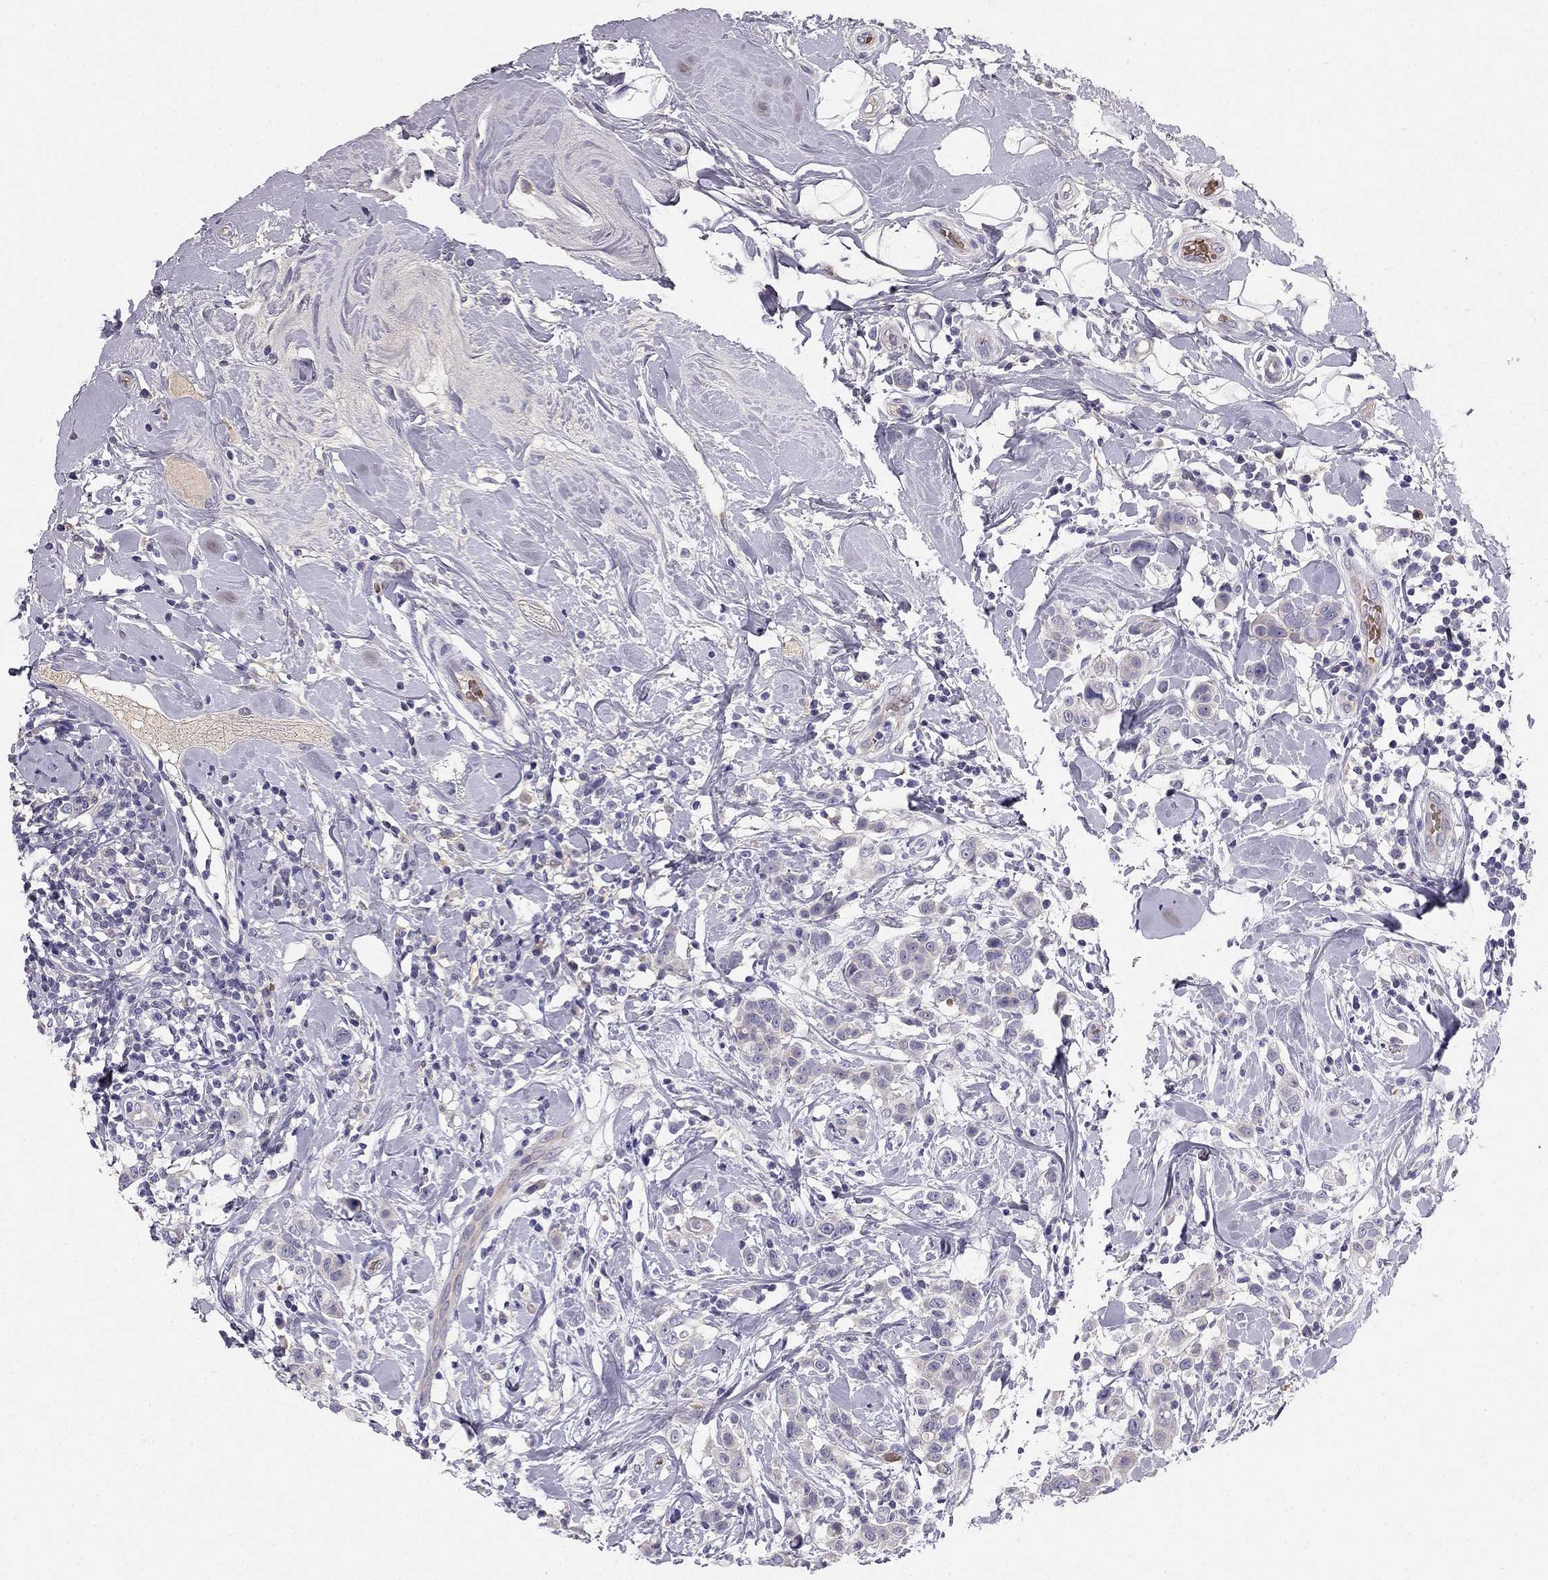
{"staining": {"intensity": "negative", "quantity": "none", "location": "none"}, "tissue": "breast cancer", "cell_type": "Tumor cells", "image_type": "cancer", "snomed": [{"axis": "morphology", "description": "Duct carcinoma"}, {"axis": "topography", "description": "Breast"}], "caption": "Human breast cancer (infiltrating ductal carcinoma) stained for a protein using immunohistochemistry shows no positivity in tumor cells.", "gene": "RHD", "patient": {"sex": "female", "age": 27}}